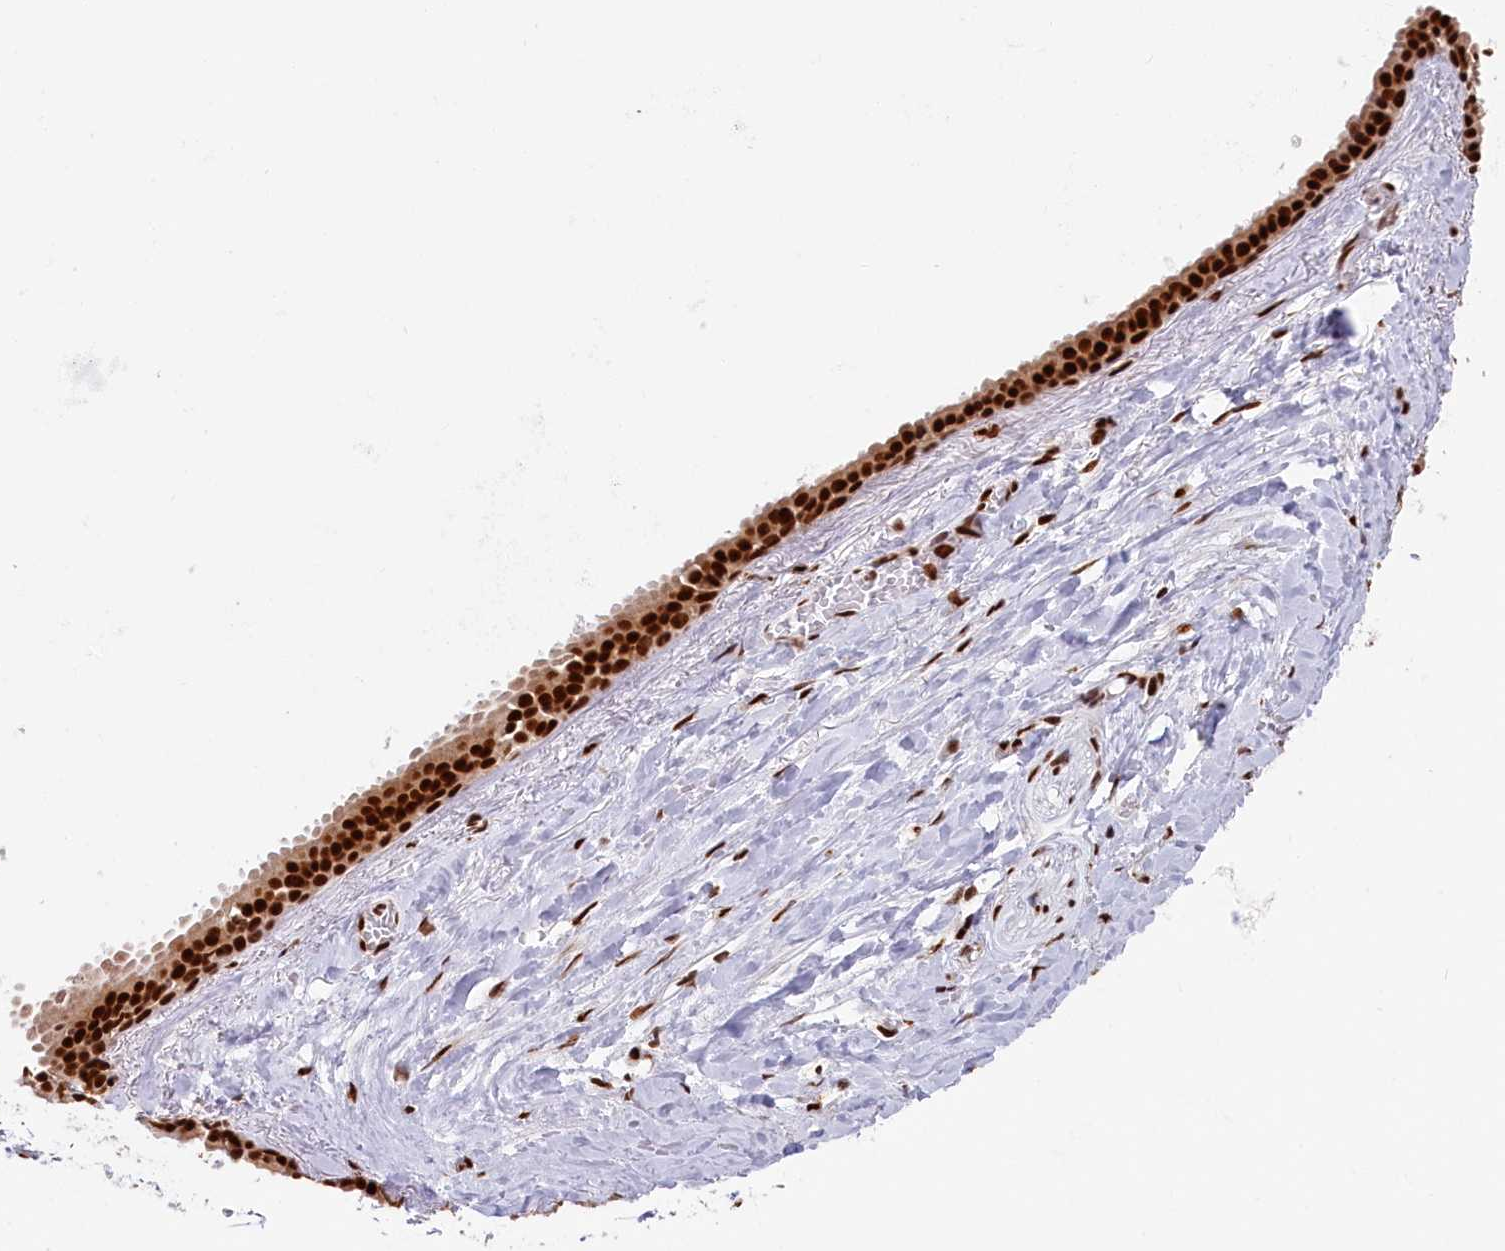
{"staining": {"intensity": "strong", "quantity": ">75%", "location": "nuclear"}, "tissue": "adipose tissue", "cell_type": "Adipocytes", "image_type": "normal", "snomed": [{"axis": "morphology", "description": "Normal tissue, NOS"}, {"axis": "topography", "description": "Salivary gland"}, {"axis": "topography", "description": "Peripheral nerve tissue"}], "caption": "Brown immunohistochemical staining in normal adipose tissue reveals strong nuclear staining in about >75% of adipocytes.", "gene": "SNRNP70", "patient": {"sex": "male", "age": 62}}